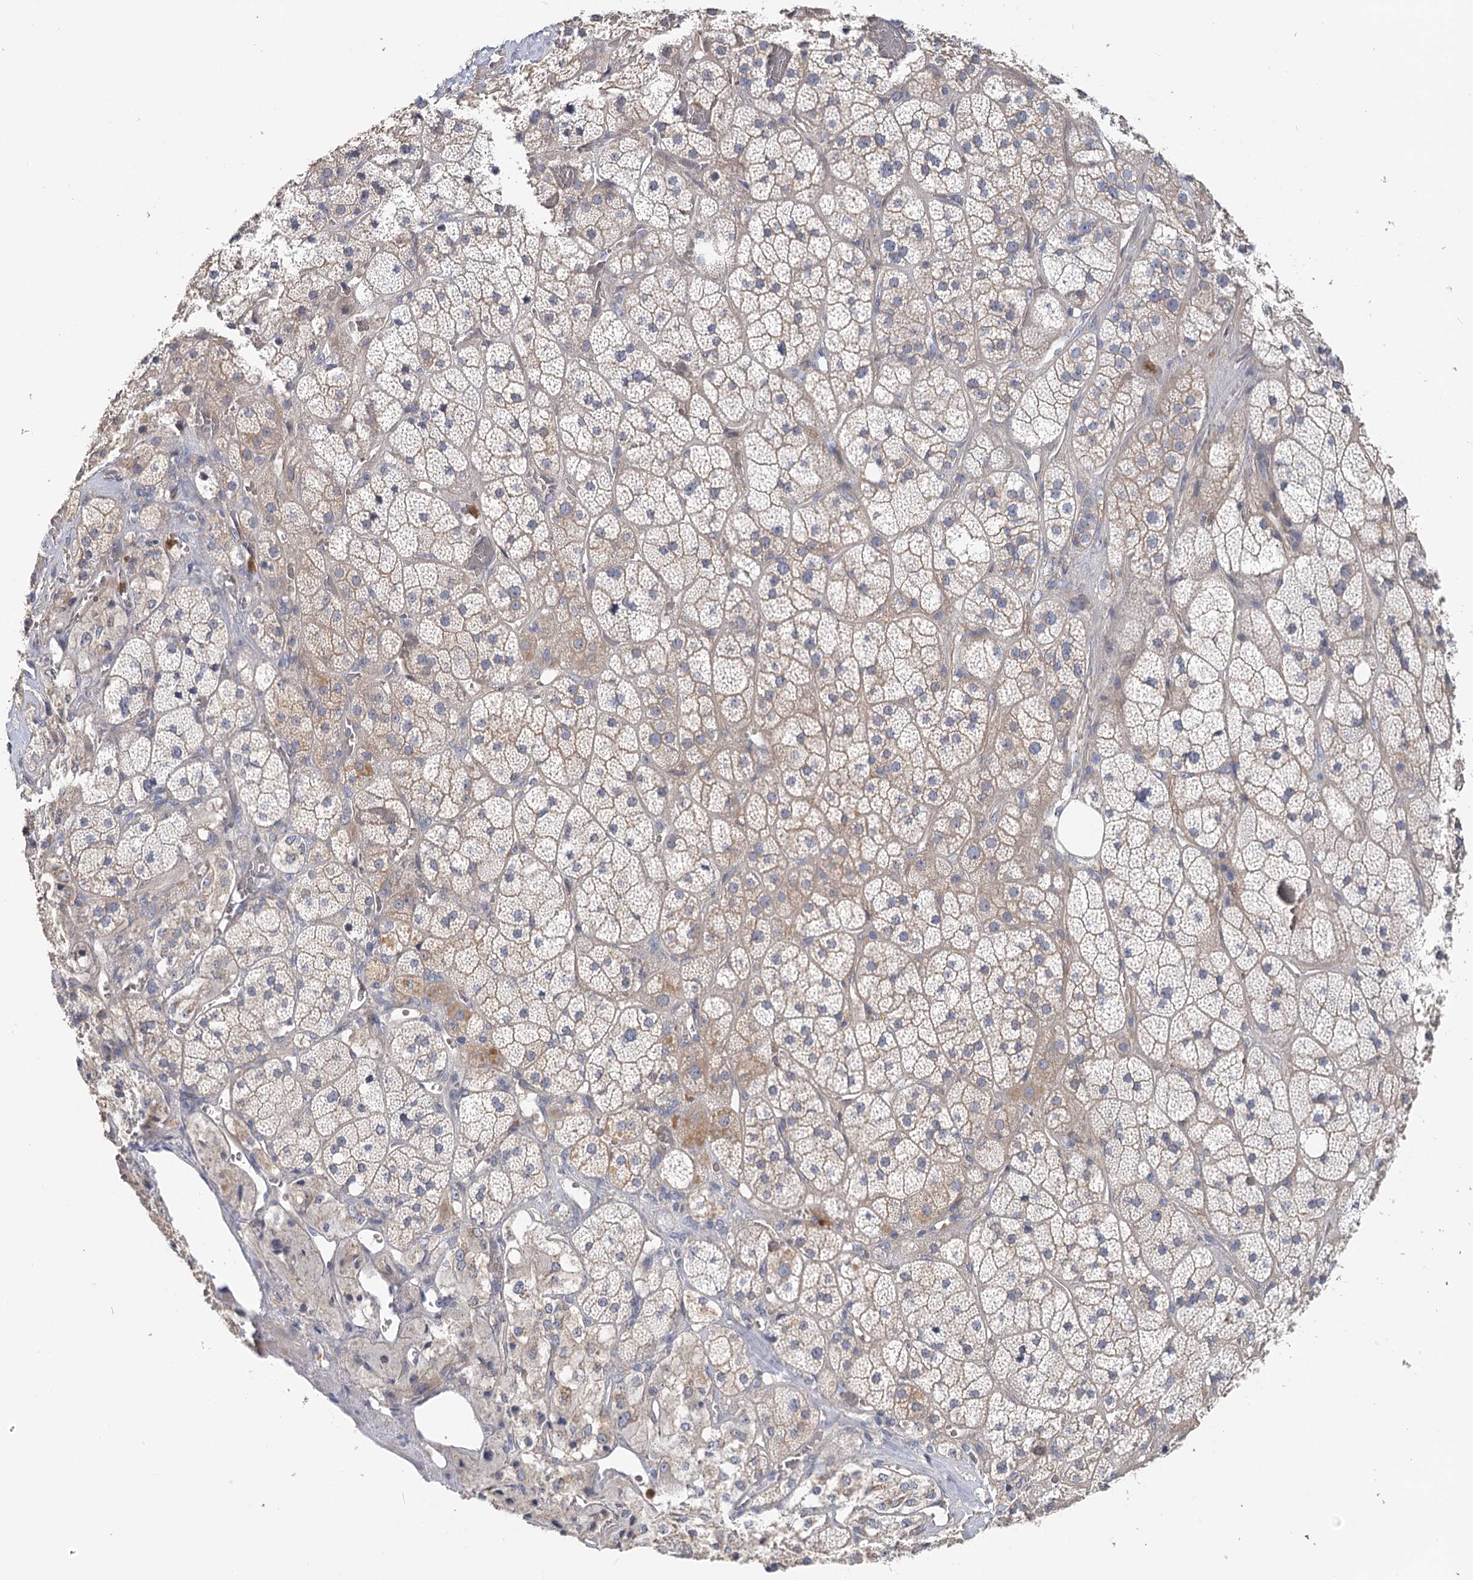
{"staining": {"intensity": "moderate", "quantity": "<25%", "location": "cytoplasmic/membranous"}, "tissue": "adrenal gland", "cell_type": "Glandular cells", "image_type": "normal", "snomed": [{"axis": "morphology", "description": "Normal tissue, NOS"}, {"axis": "topography", "description": "Adrenal gland"}], "caption": "Moderate cytoplasmic/membranous protein positivity is seen in about <25% of glandular cells in adrenal gland.", "gene": "EPB41L5", "patient": {"sex": "male", "age": 57}}